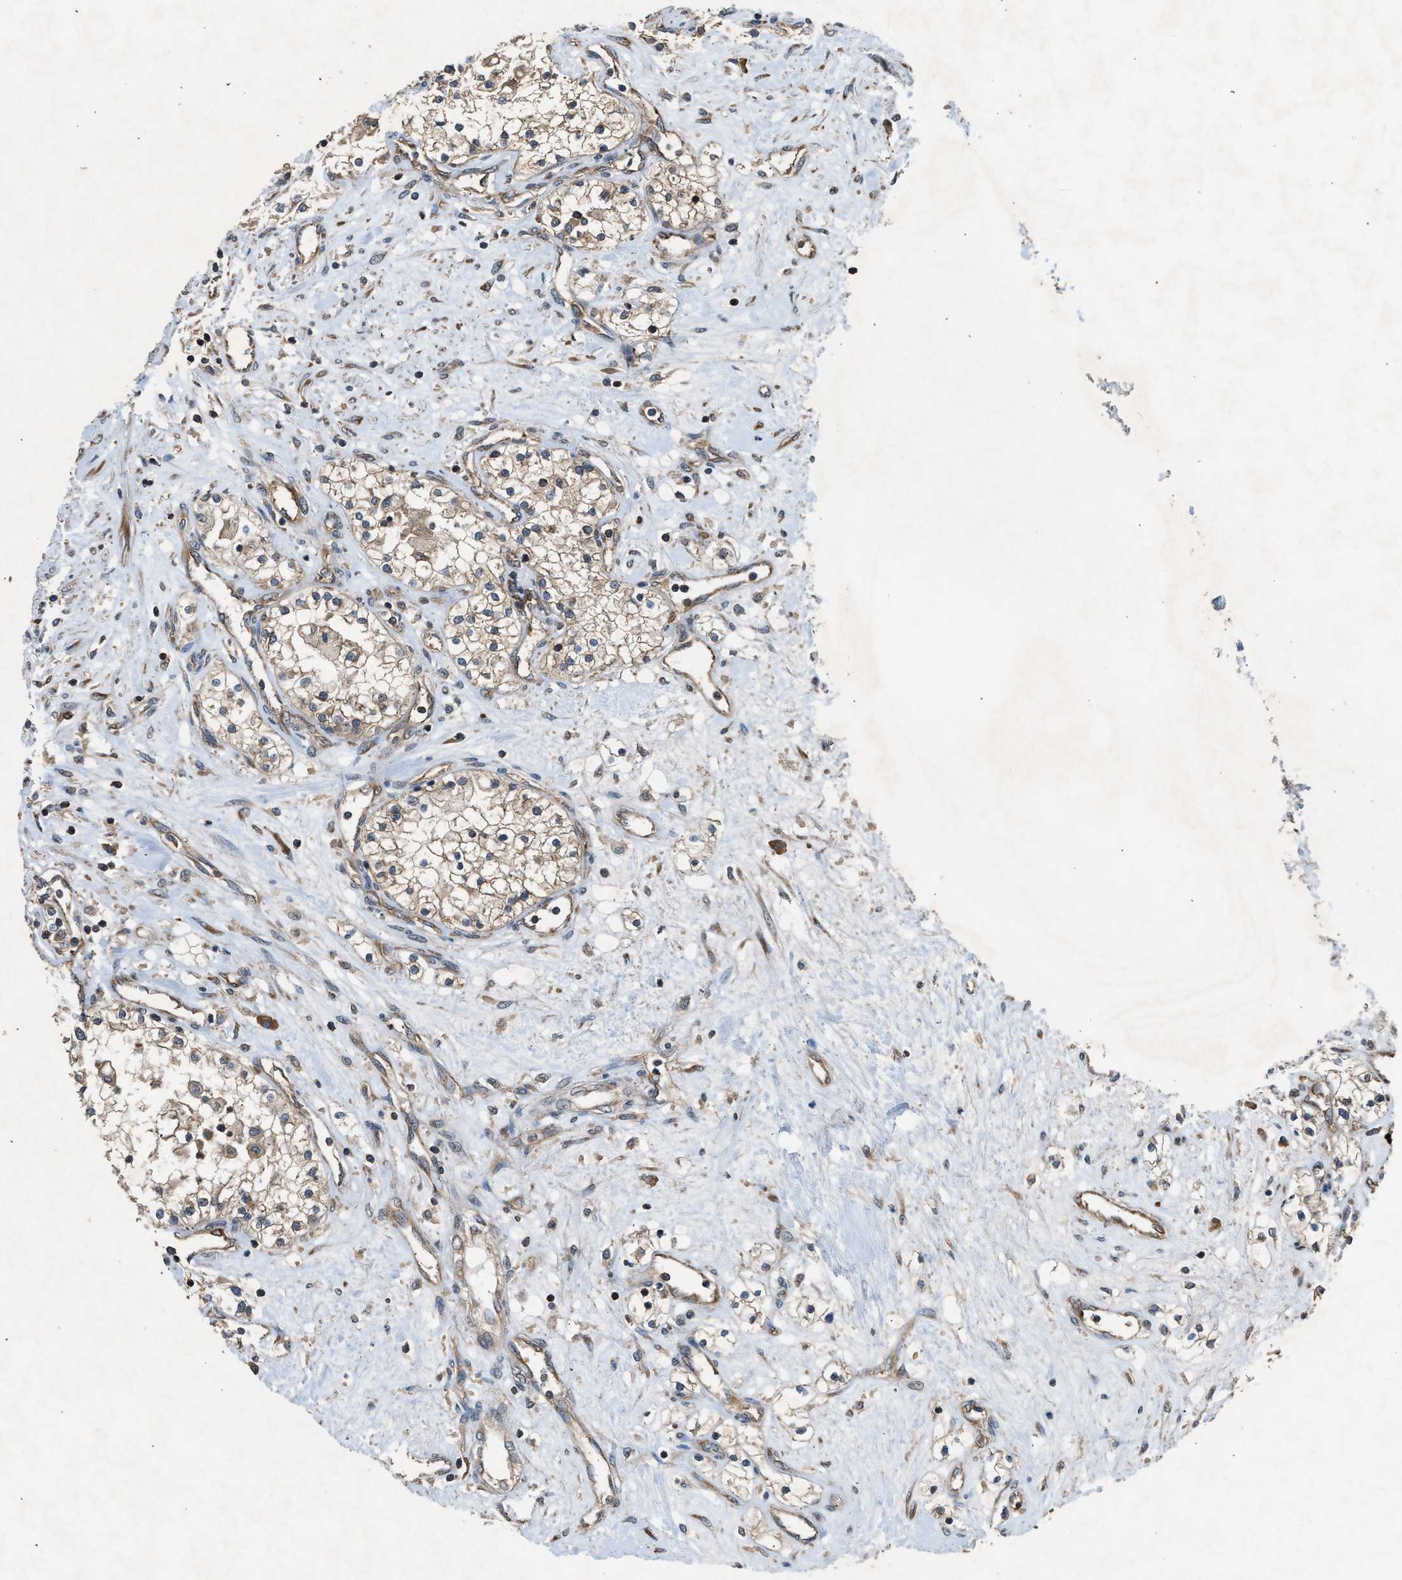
{"staining": {"intensity": "weak", "quantity": ">75%", "location": "cytoplasmic/membranous"}, "tissue": "renal cancer", "cell_type": "Tumor cells", "image_type": "cancer", "snomed": [{"axis": "morphology", "description": "Adenocarcinoma, NOS"}, {"axis": "topography", "description": "Kidney"}], "caption": "This micrograph displays immunohistochemistry staining of human adenocarcinoma (renal), with low weak cytoplasmic/membranous staining in about >75% of tumor cells.", "gene": "HIP1R", "patient": {"sex": "male", "age": 68}}